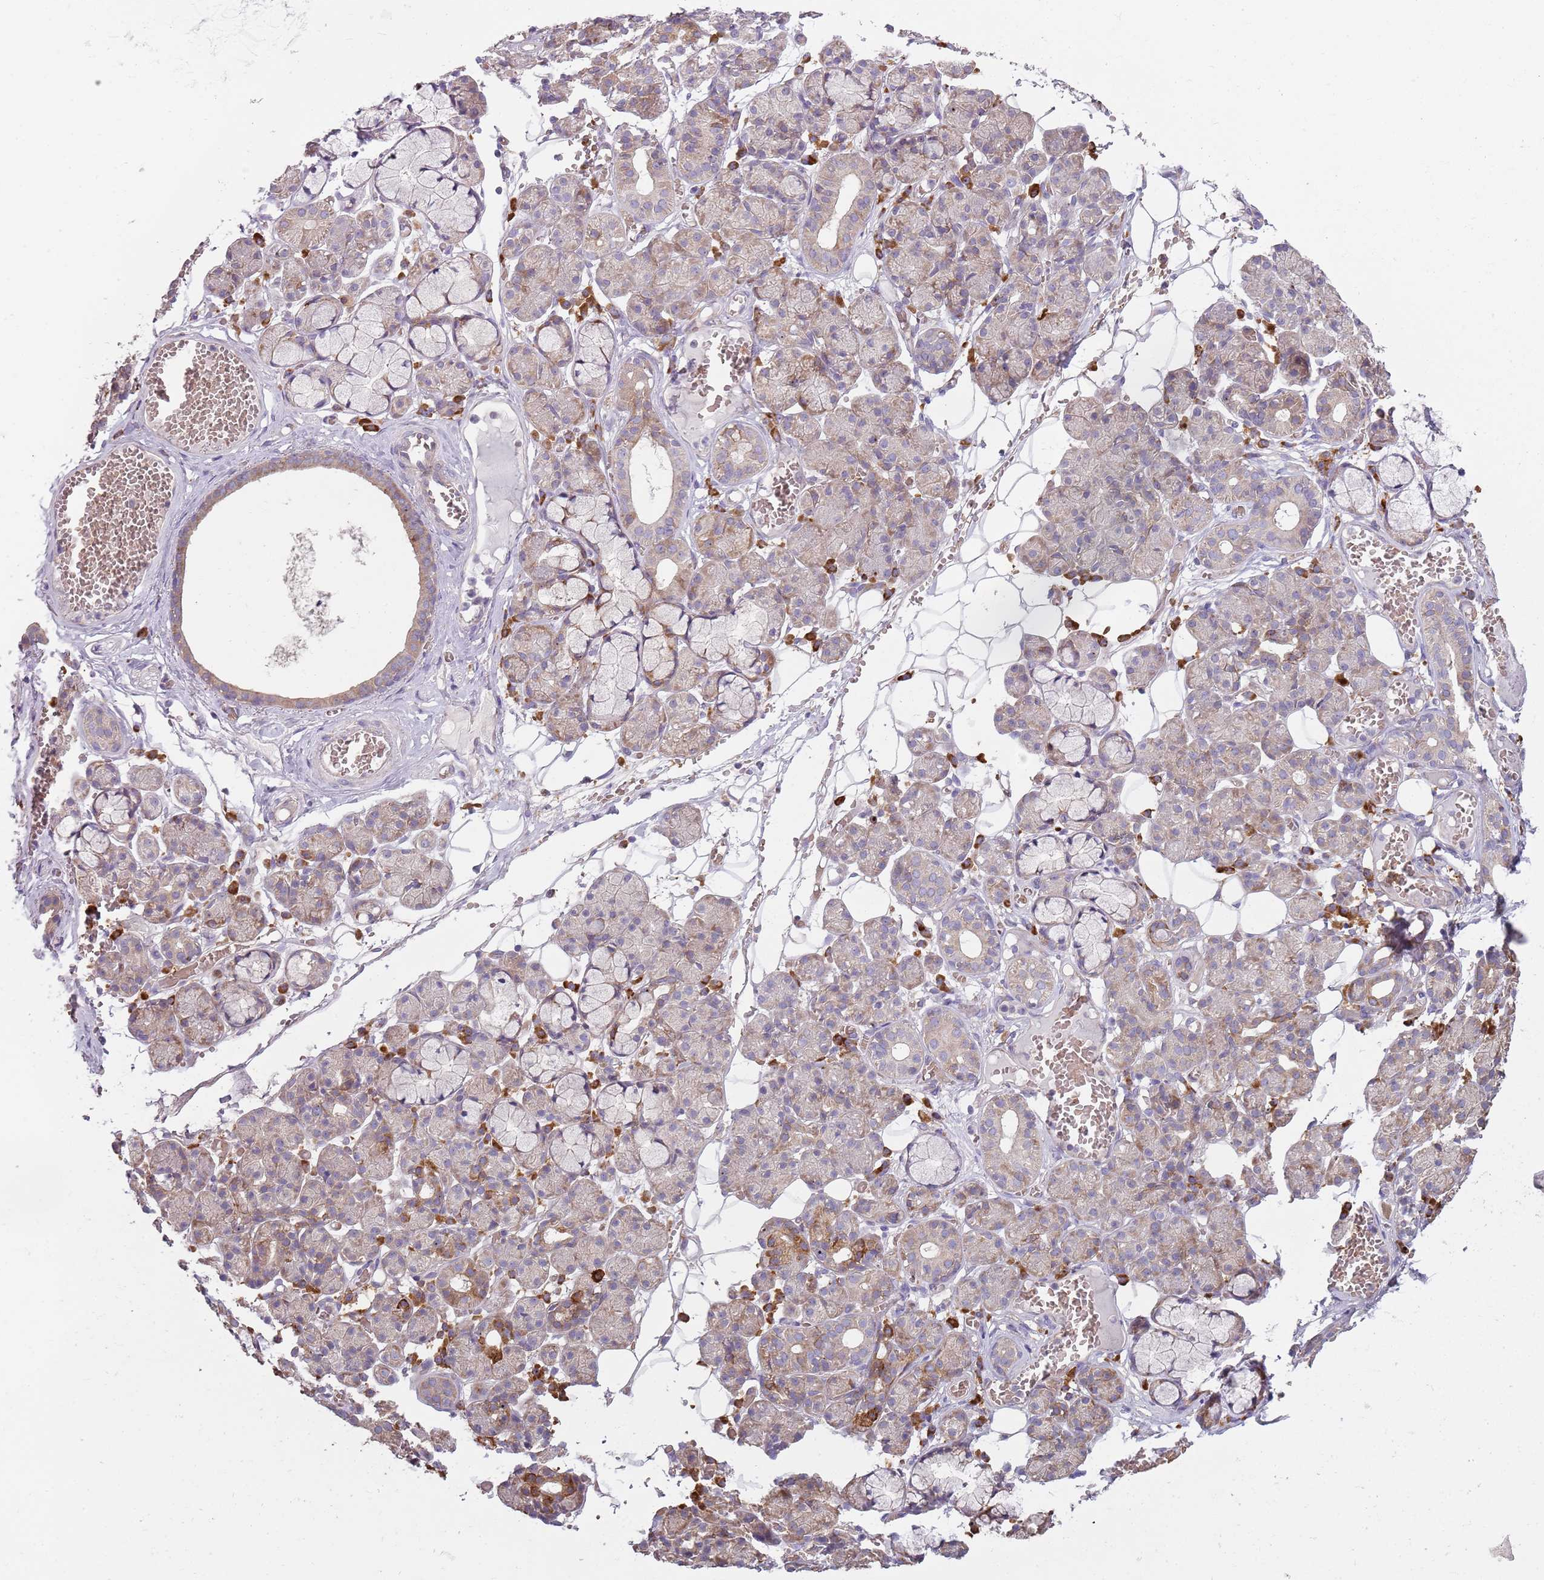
{"staining": {"intensity": "weak", "quantity": "<25%", "location": "cytoplasmic/membranous"}, "tissue": "salivary gland", "cell_type": "Glandular cells", "image_type": "normal", "snomed": [{"axis": "morphology", "description": "Normal tissue, NOS"}, {"axis": "topography", "description": "Salivary gland"}], "caption": "IHC histopathology image of unremarkable salivary gland: human salivary gland stained with DAB displays no significant protein positivity in glandular cells.", "gene": "SPATA2", "patient": {"sex": "male", "age": 63}}